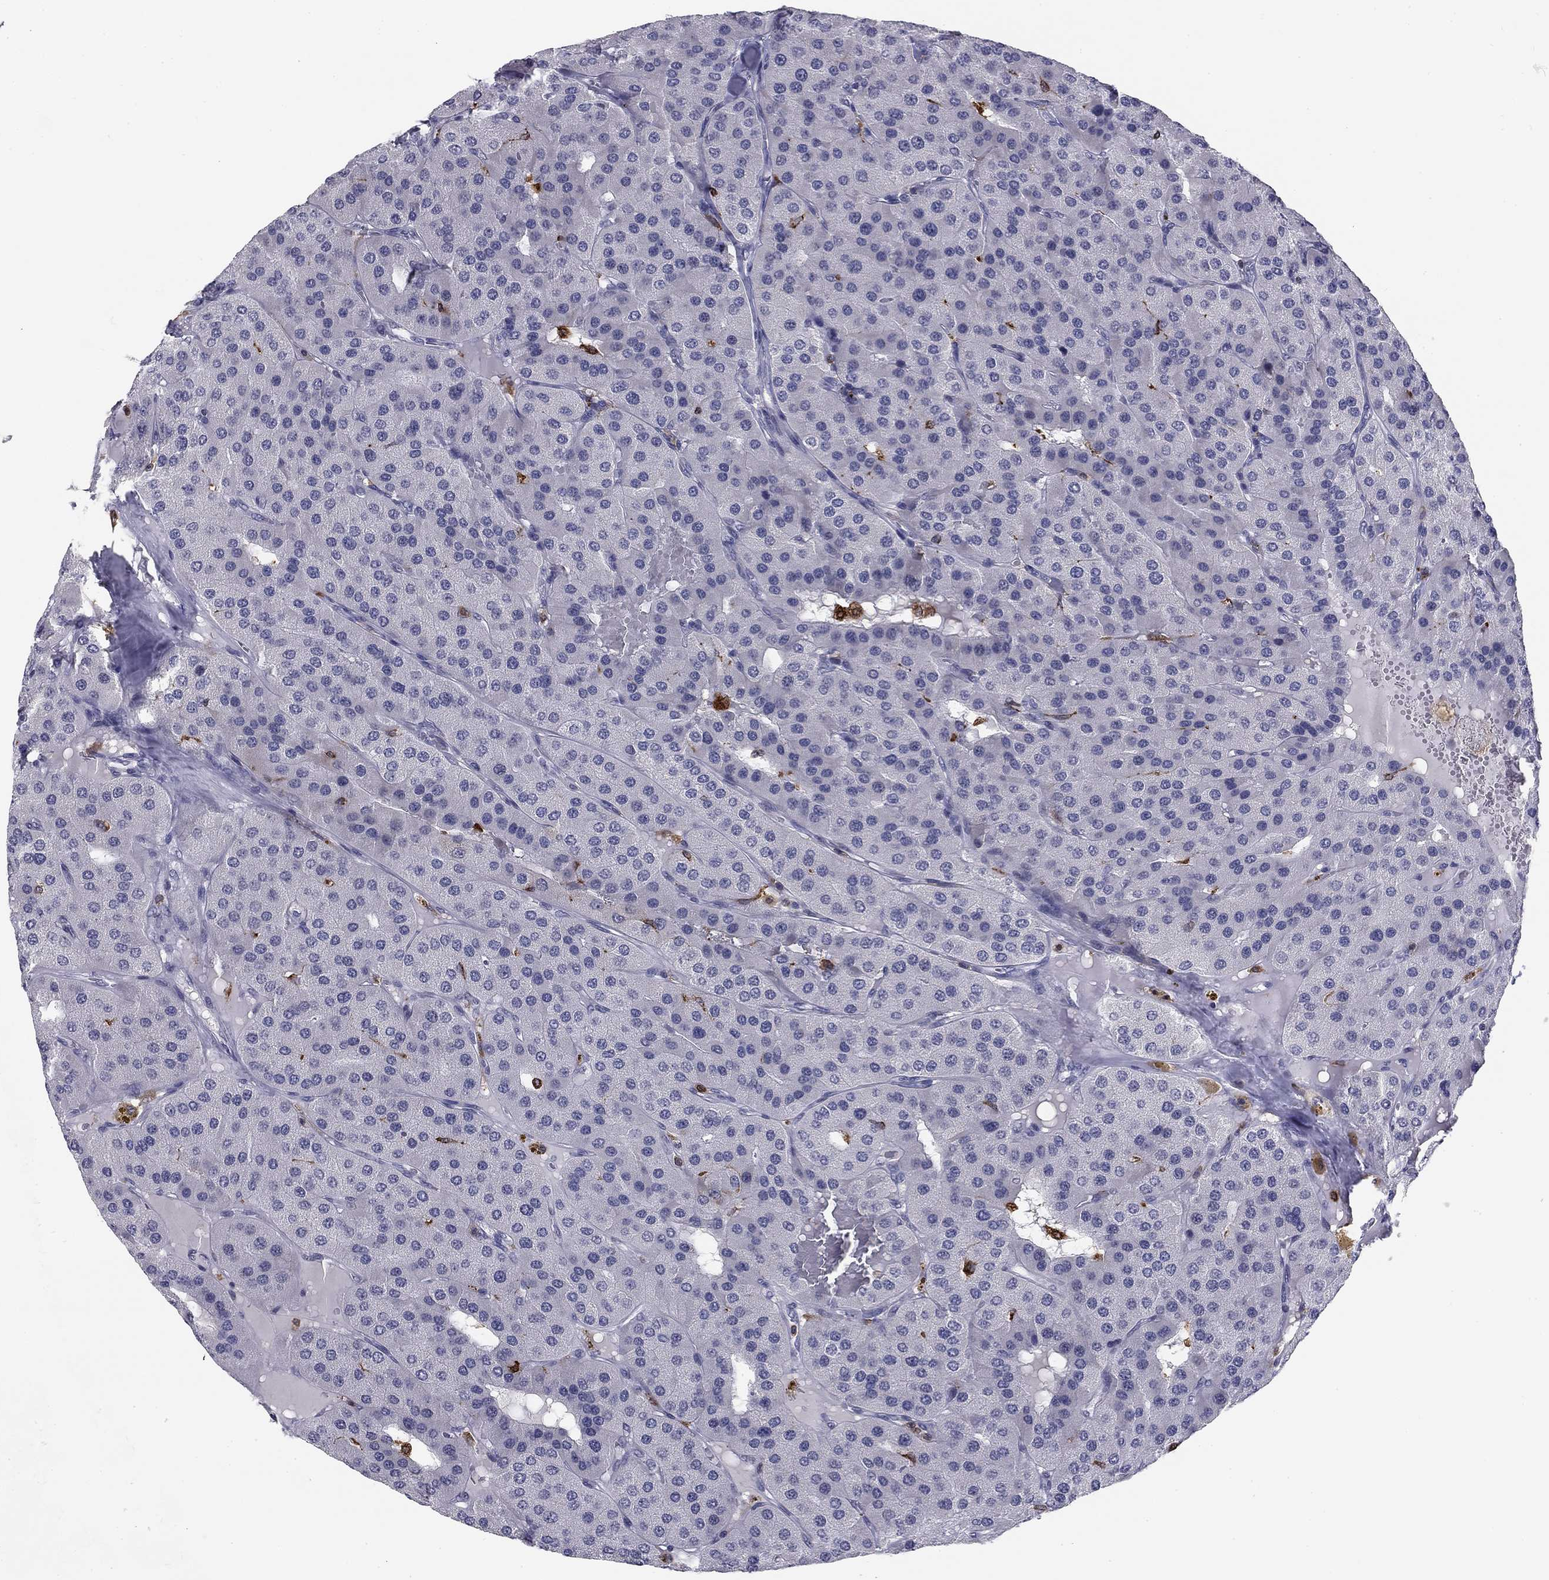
{"staining": {"intensity": "negative", "quantity": "none", "location": "none"}, "tissue": "parathyroid gland", "cell_type": "Glandular cells", "image_type": "normal", "snomed": [{"axis": "morphology", "description": "Normal tissue, NOS"}, {"axis": "morphology", "description": "Adenoma, NOS"}, {"axis": "topography", "description": "Parathyroid gland"}], "caption": "Immunohistochemical staining of benign human parathyroid gland exhibits no significant positivity in glandular cells.", "gene": "PLCB2", "patient": {"sex": "female", "age": 86}}